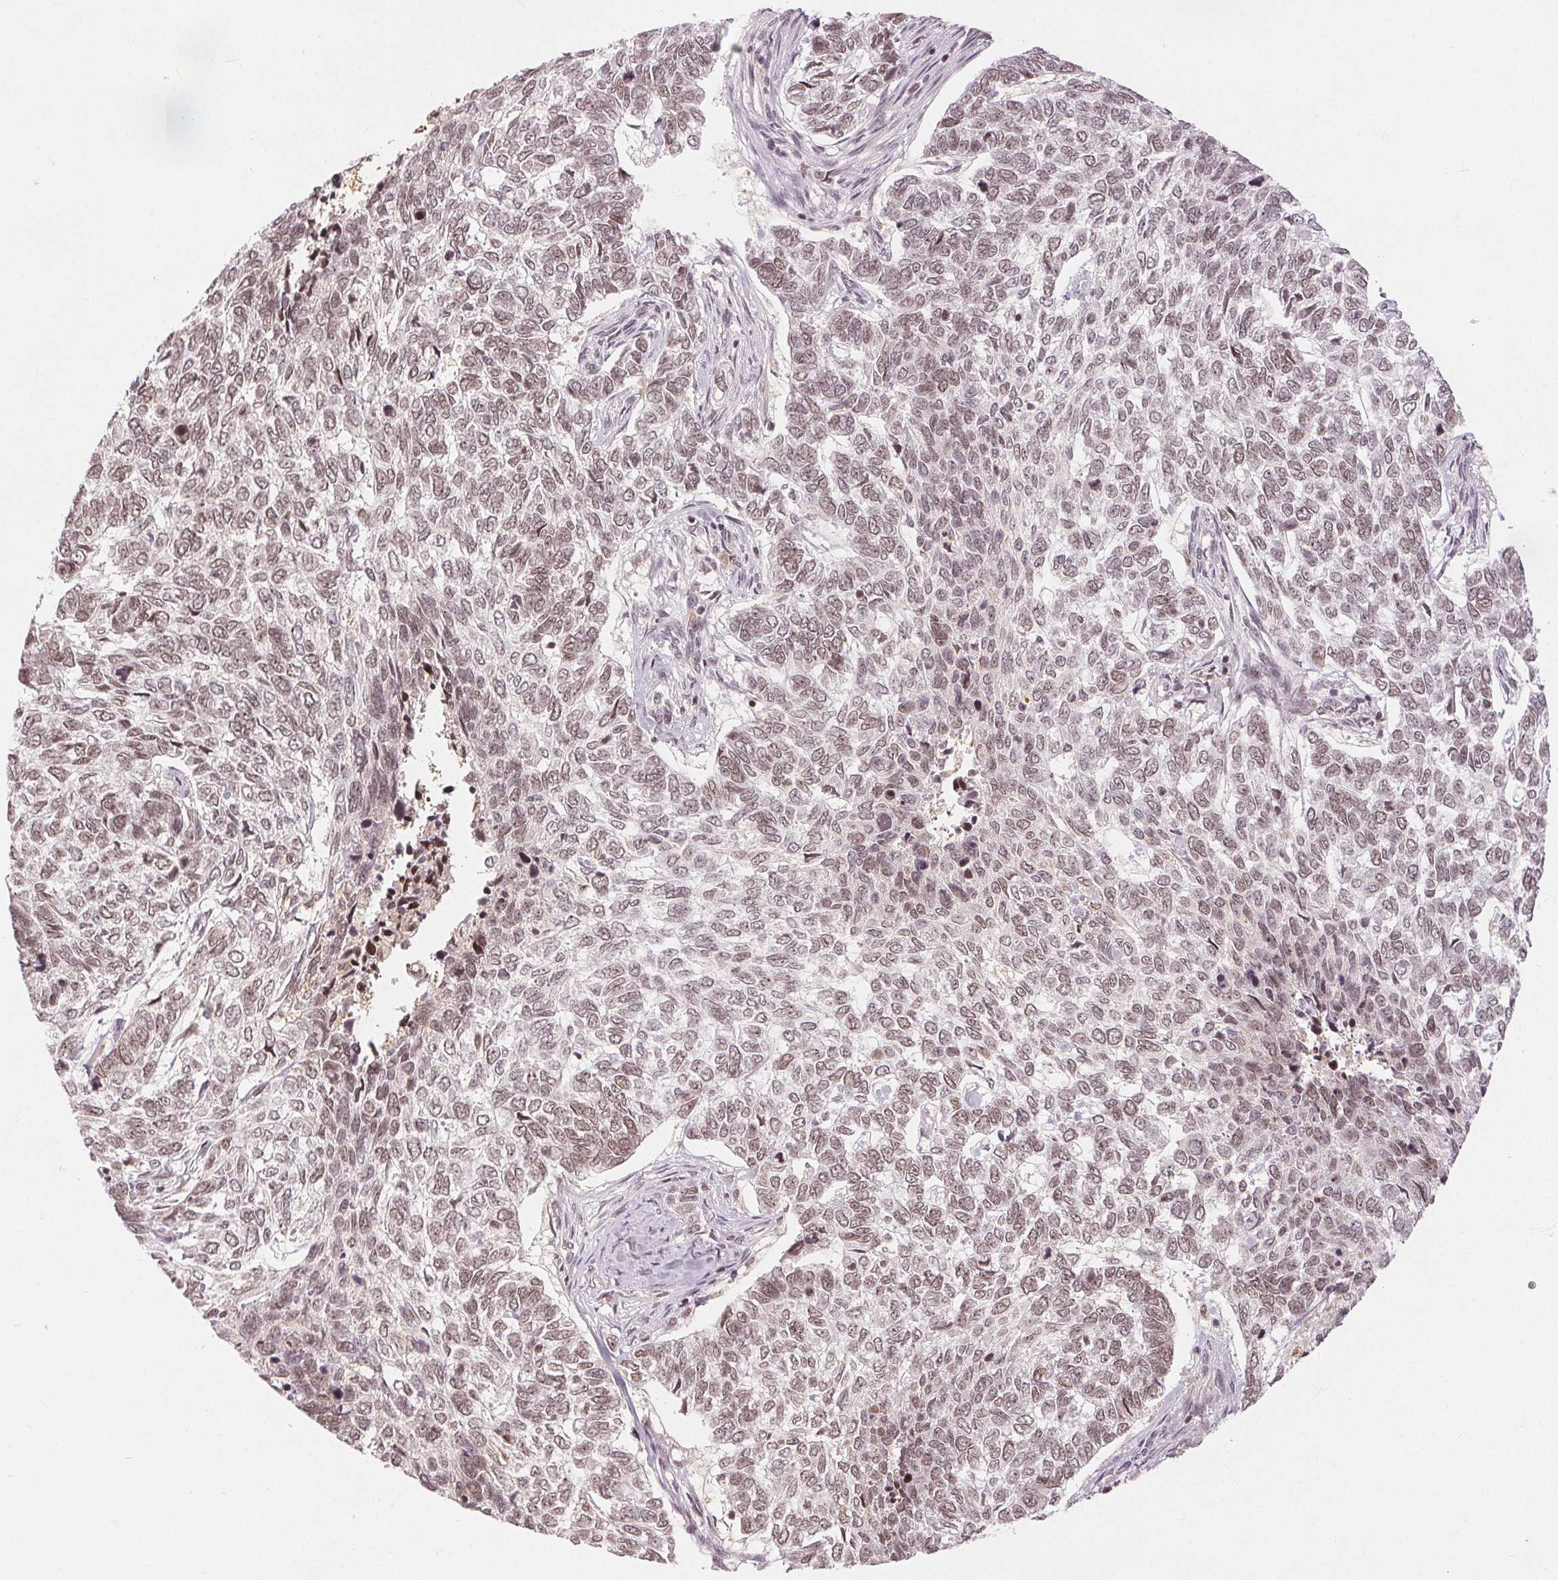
{"staining": {"intensity": "weak", "quantity": ">75%", "location": "nuclear"}, "tissue": "skin cancer", "cell_type": "Tumor cells", "image_type": "cancer", "snomed": [{"axis": "morphology", "description": "Basal cell carcinoma"}, {"axis": "topography", "description": "Skin"}], "caption": "Immunohistochemical staining of human skin cancer (basal cell carcinoma) exhibits low levels of weak nuclear expression in about >75% of tumor cells. (Brightfield microscopy of DAB IHC at high magnification).", "gene": "DEK", "patient": {"sex": "female", "age": 65}}